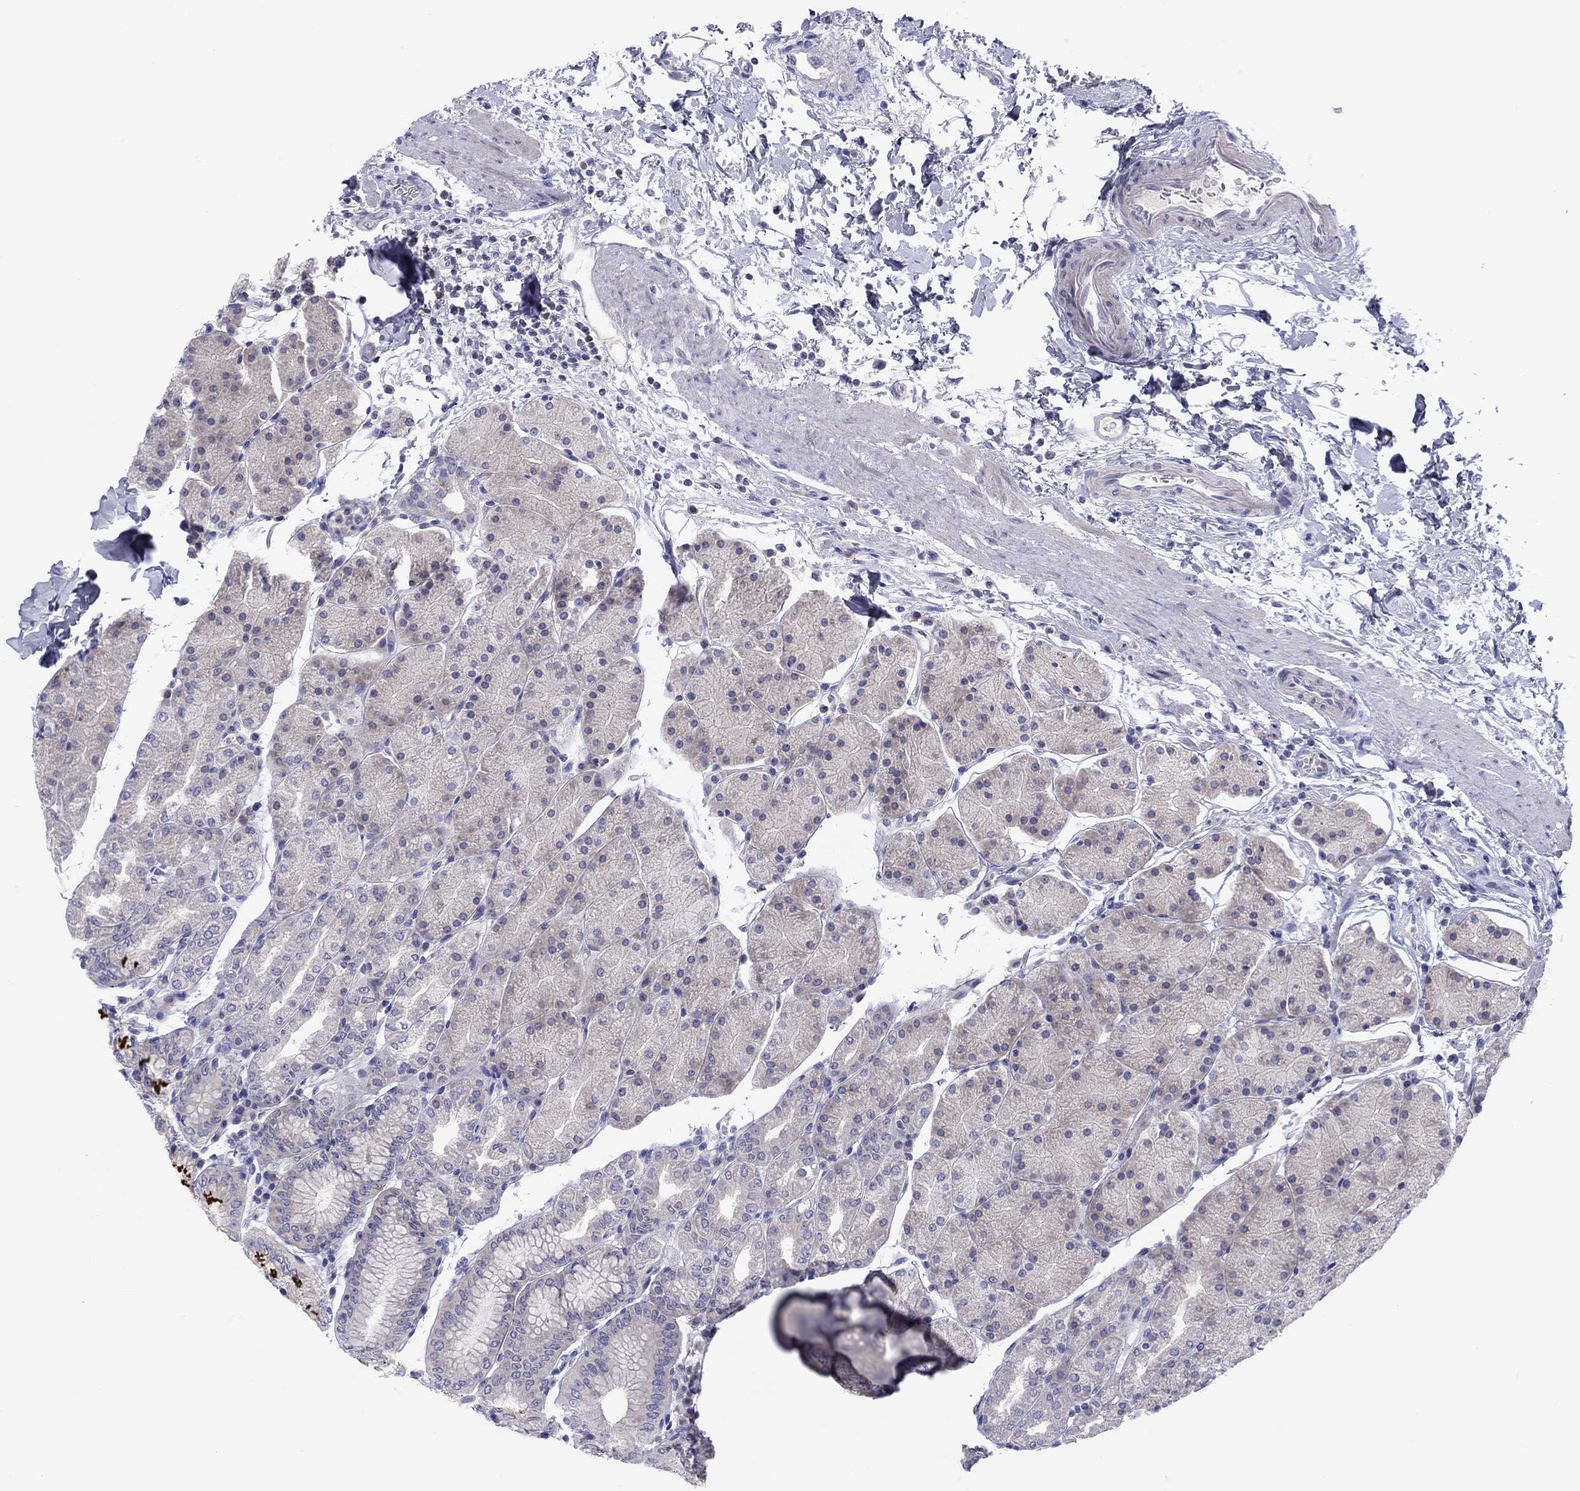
{"staining": {"intensity": "negative", "quantity": "none", "location": "none"}, "tissue": "stomach", "cell_type": "Glandular cells", "image_type": "normal", "snomed": [{"axis": "morphology", "description": "Normal tissue, NOS"}, {"axis": "topography", "description": "Stomach"}], "caption": "High magnification brightfield microscopy of normal stomach stained with DAB (brown) and counterstained with hematoxylin (blue): glandular cells show no significant positivity.", "gene": "CACNA1A", "patient": {"sex": "male", "age": 54}}